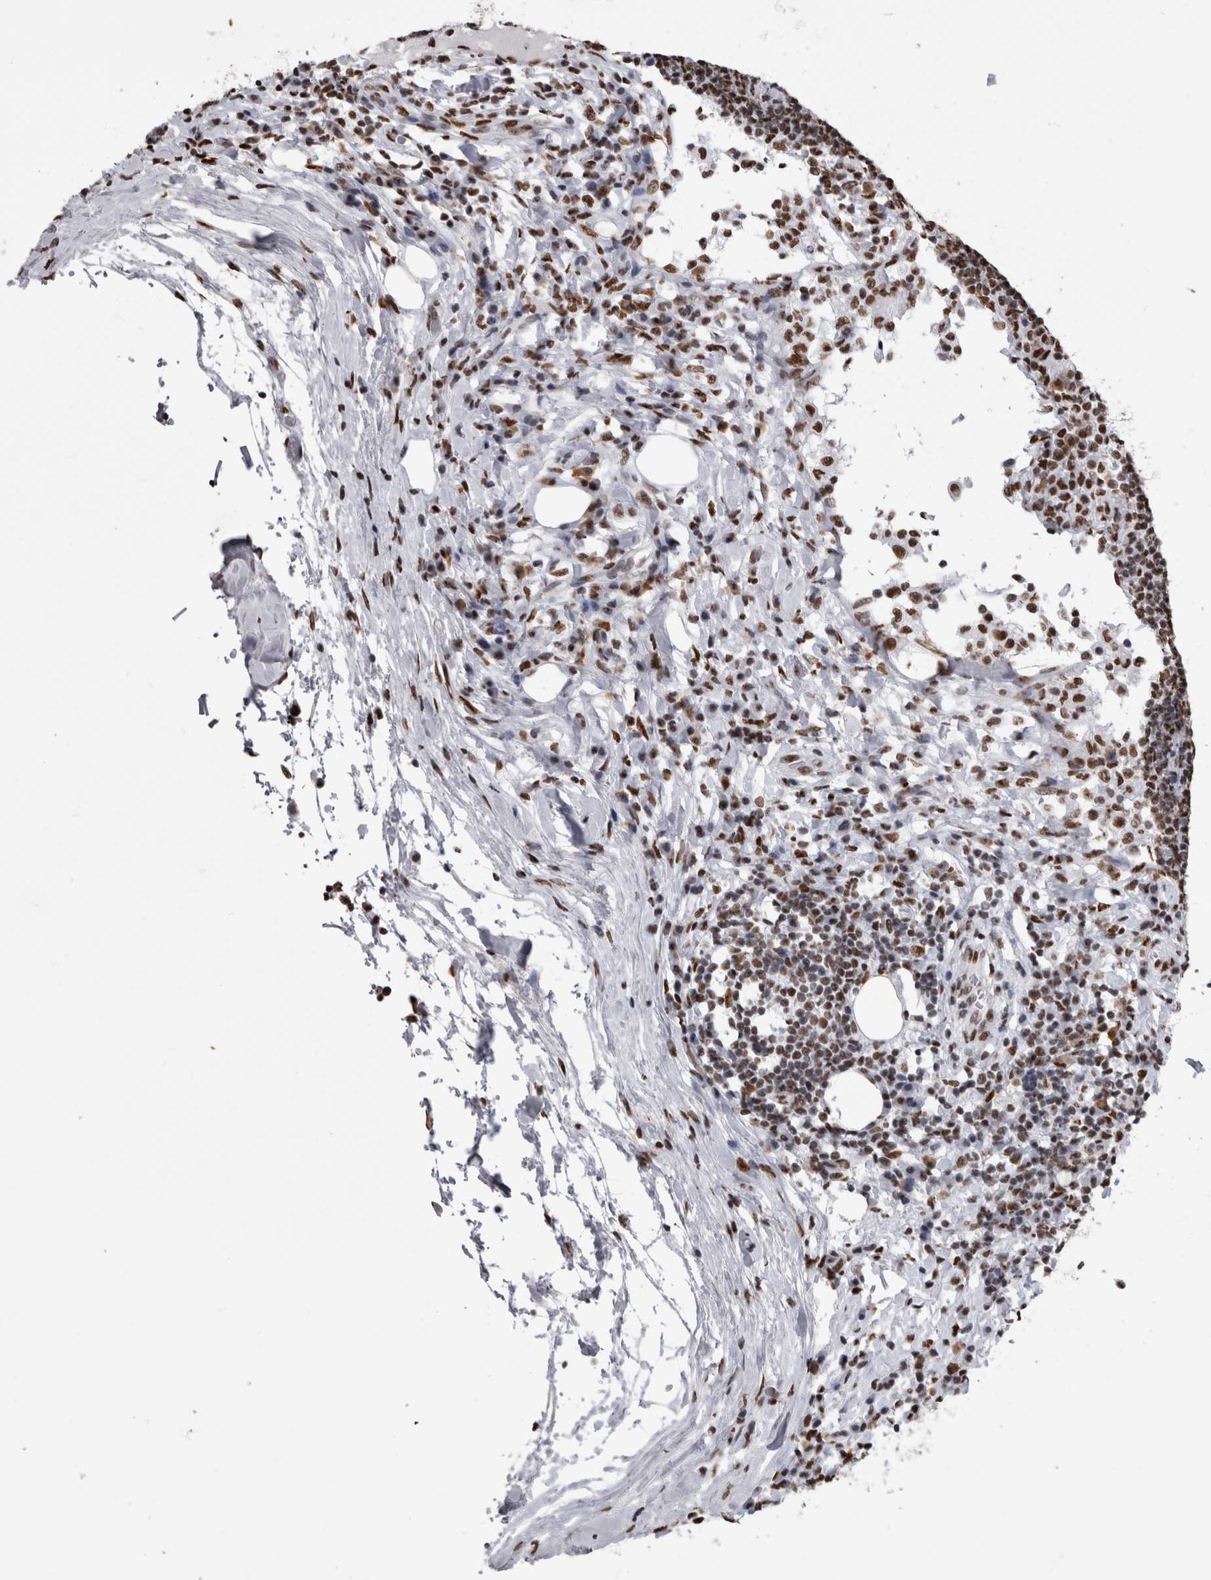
{"staining": {"intensity": "strong", "quantity": ">75%", "location": "nuclear"}, "tissue": "lymph node", "cell_type": "Germinal center cells", "image_type": "normal", "snomed": [{"axis": "morphology", "description": "Normal tissue, NOS"}, {"axis": "topography", "description": "Lymph node"}], "caption": "A micrograph showing strong nuclear staining in approximately >75% of germinal center cells in unremarkable lymph node, as visualized by brown immunohistochemical staining.", "gene": "ALPK3", "patient": {"sex": "female", "age": 53}}